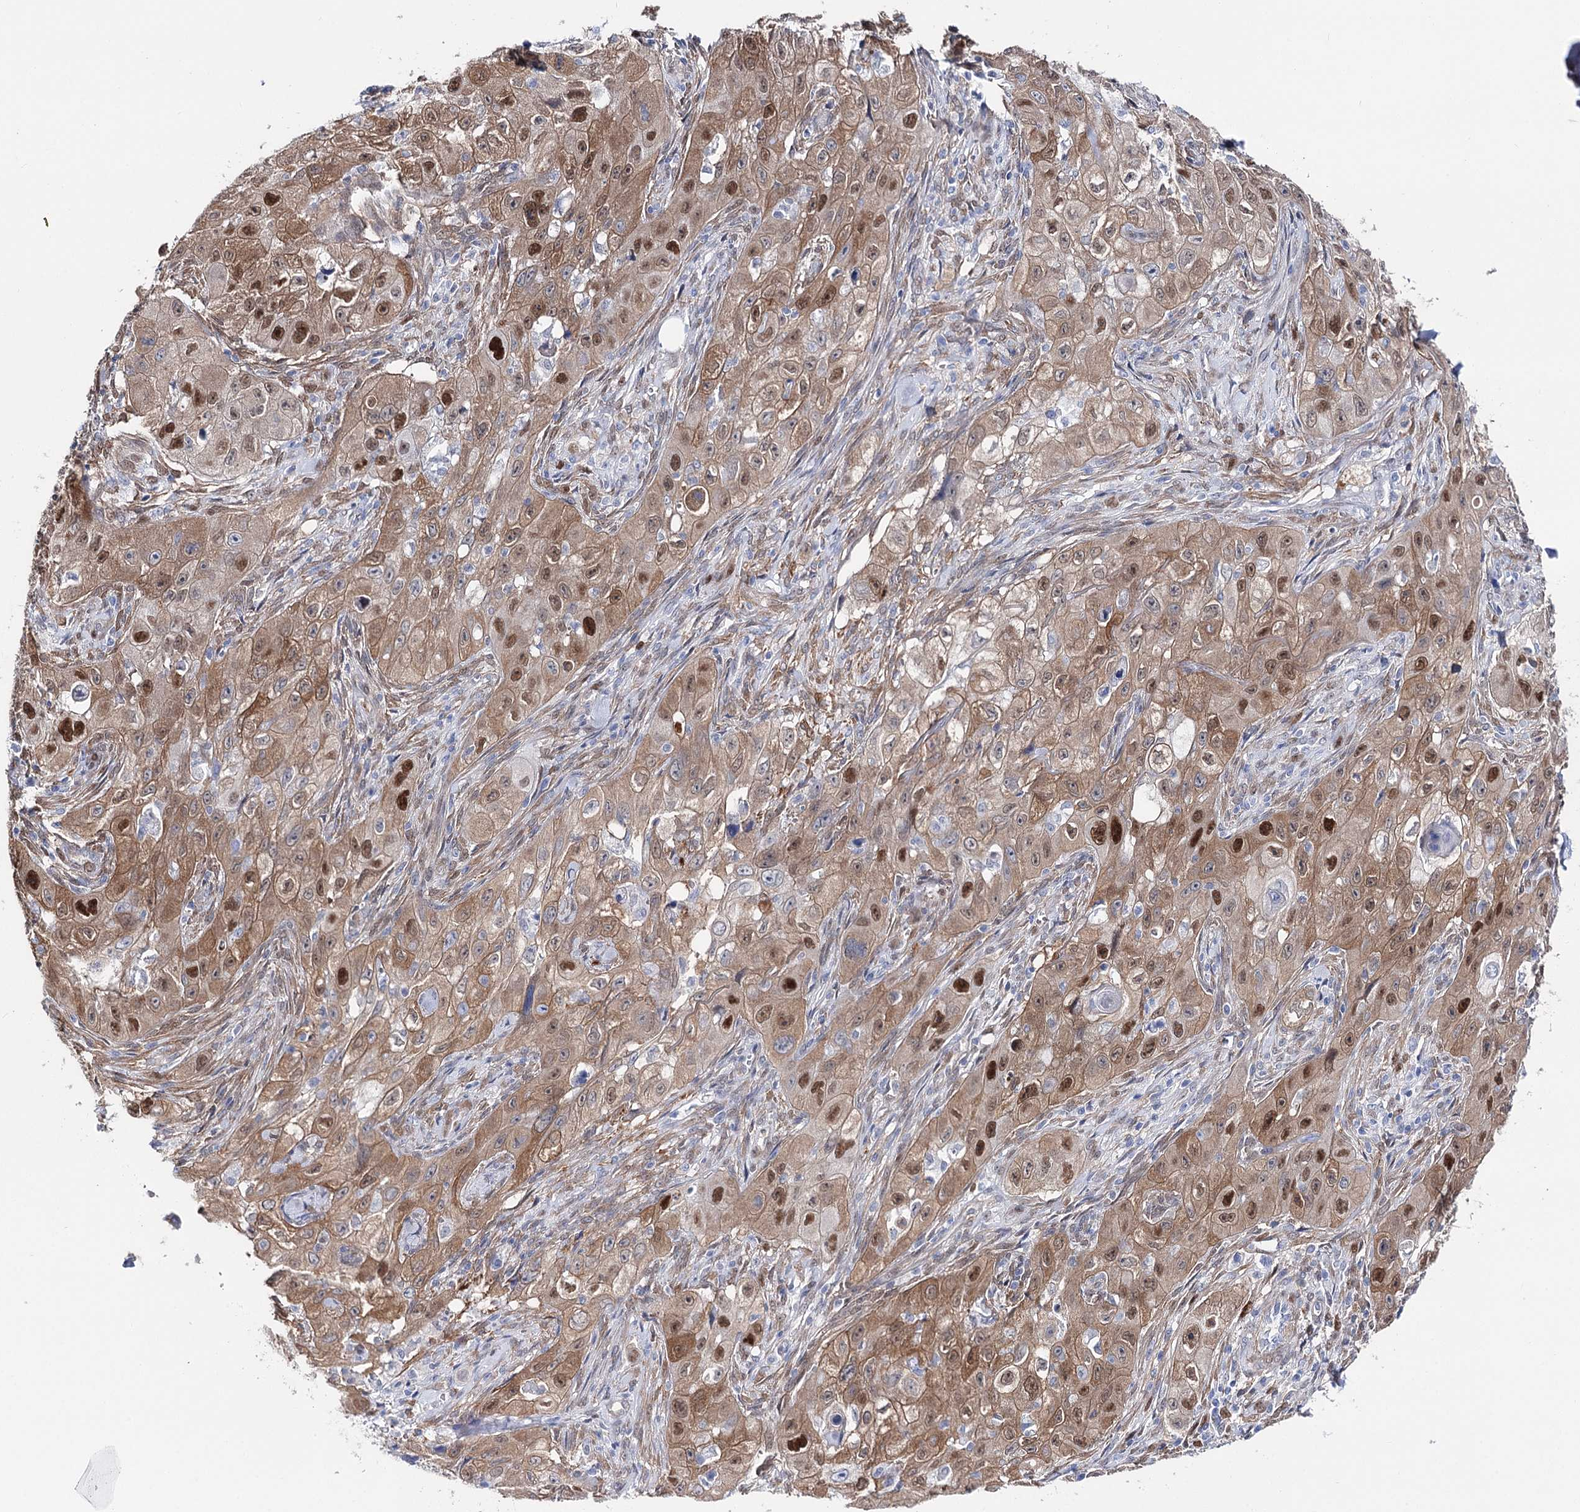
{"staining": {"intensity": "strong", "quantity": ">75%", "location": "cytoplasmic/membranous,nuclear"}, "tissue": "skin cancer", "cell_type": "Tumor cells", "image_type": "cancer", "snomed": [{"axis": "morphology", "description": "Squamous cell carcinoma, NOS"}, {"axis": "topography", "description": "Skin"}, {"axis": "topography", "description": "Subcutis"}], "caption": "Skin cancer tissue displays strong cytoplasmic/membranous and nuclear staining in approximately >75% of tumor cells, visualized by immunohistochemistry. The staining was performed using DAB, with brown indicating positive protein expression. Nuclei are stained blue with hematoxylin.", "gene": "UGDH", "patient": {"sex": "male", "age": 73}}